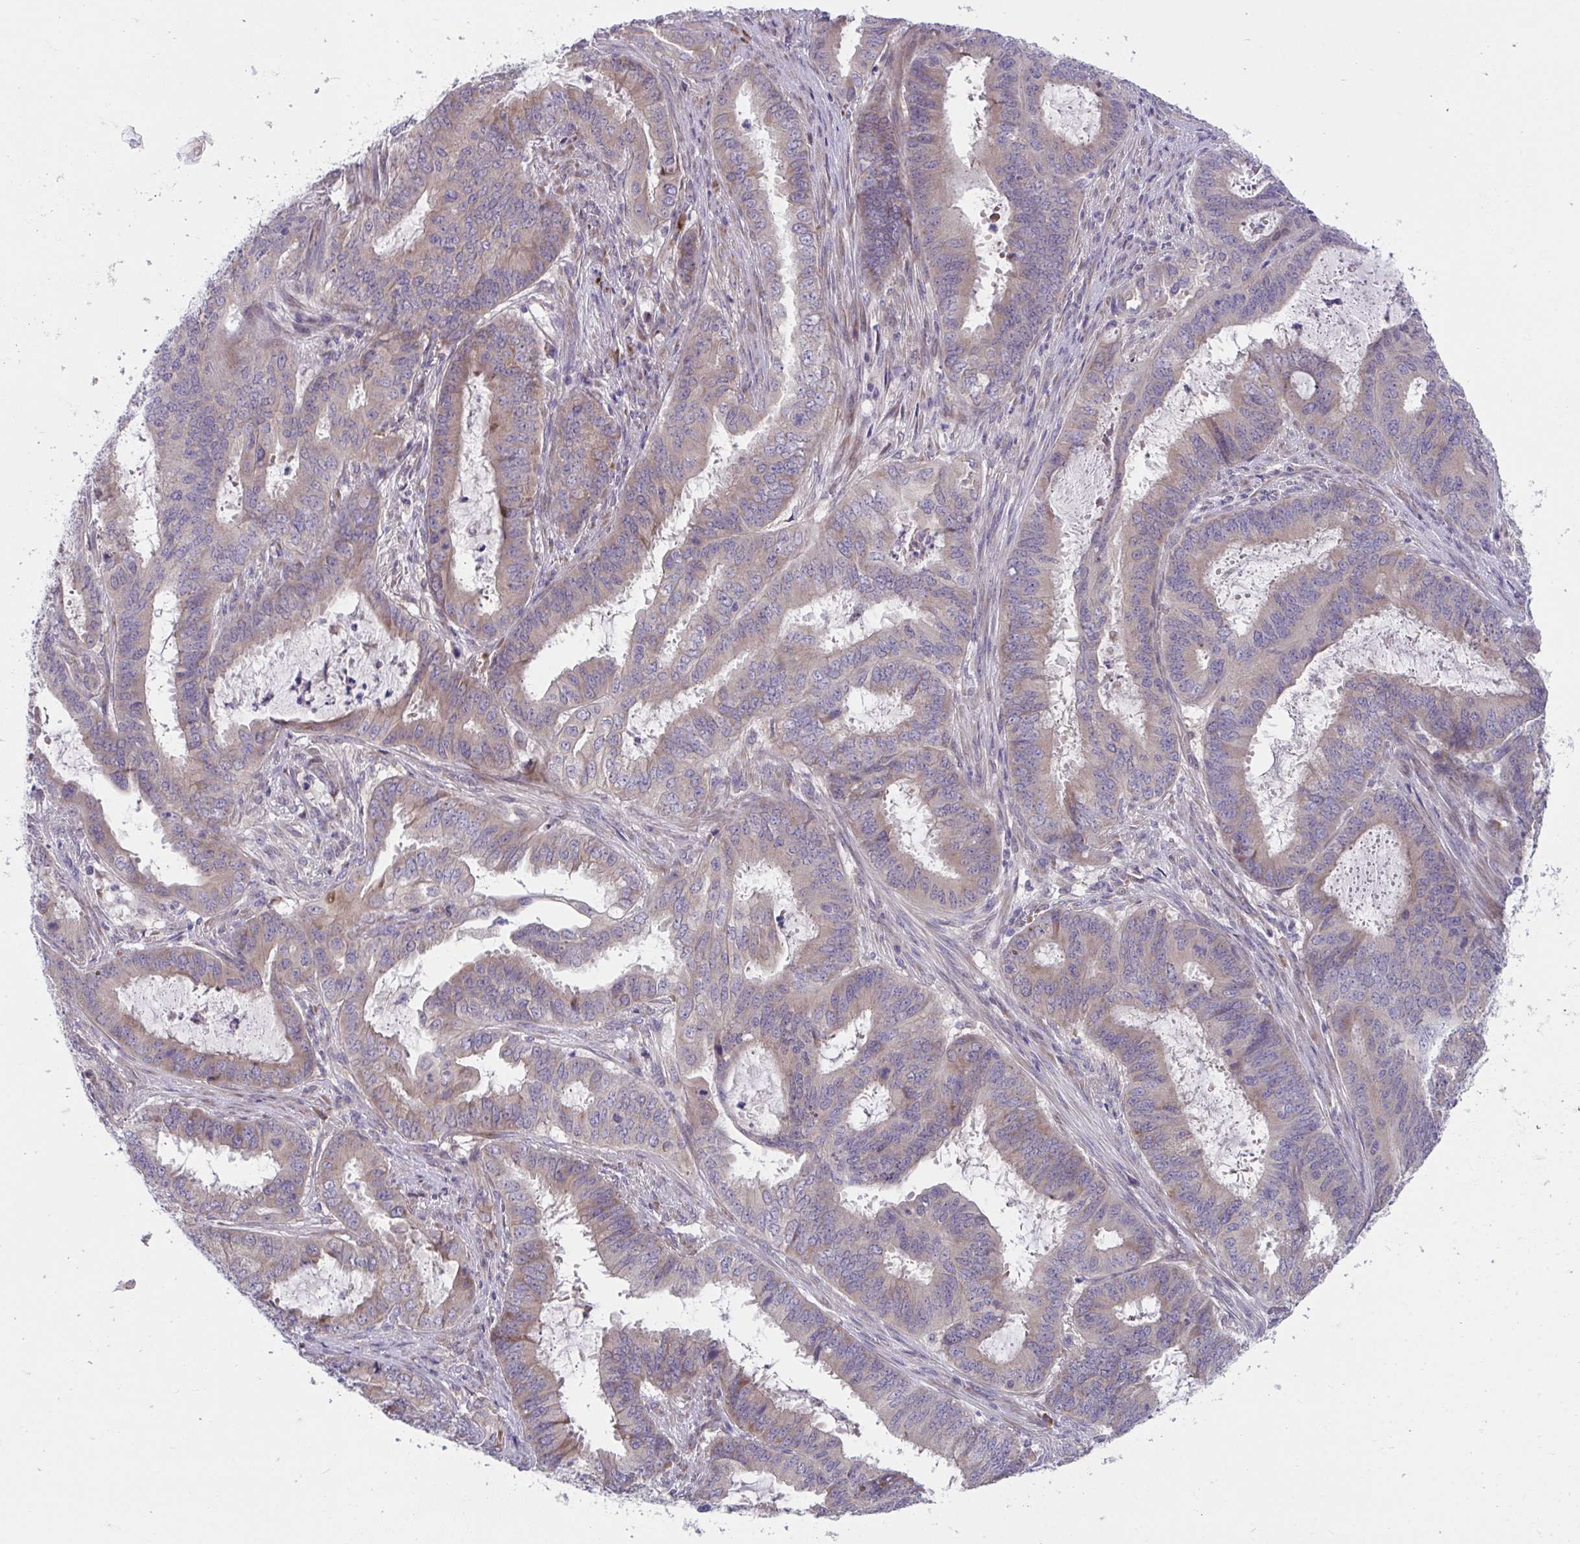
{"staining": {"intensity": "moderate", "quantity": ">75%", "location": "cytoplasmic/membranous"}, "tissue": "endometrial cancer", "cell_type": "Tumor cells", "image_type": "cancer", "snomed": [{"axis": "morphology", "description": "Adenocarcinoma, NOS"}, {"axis": "topography", "description": "Endometrium"}], "caption": "A high-resolution micrograph shows immunohistochemistry staining of endometrial cancer (adenocarcinoma), which demonstrates moderate cytoplasmic/membranous positivity in about >75% of tumor cells.", "gene": "SUSD4", "patient": {"sex": "female", "age": 51}}